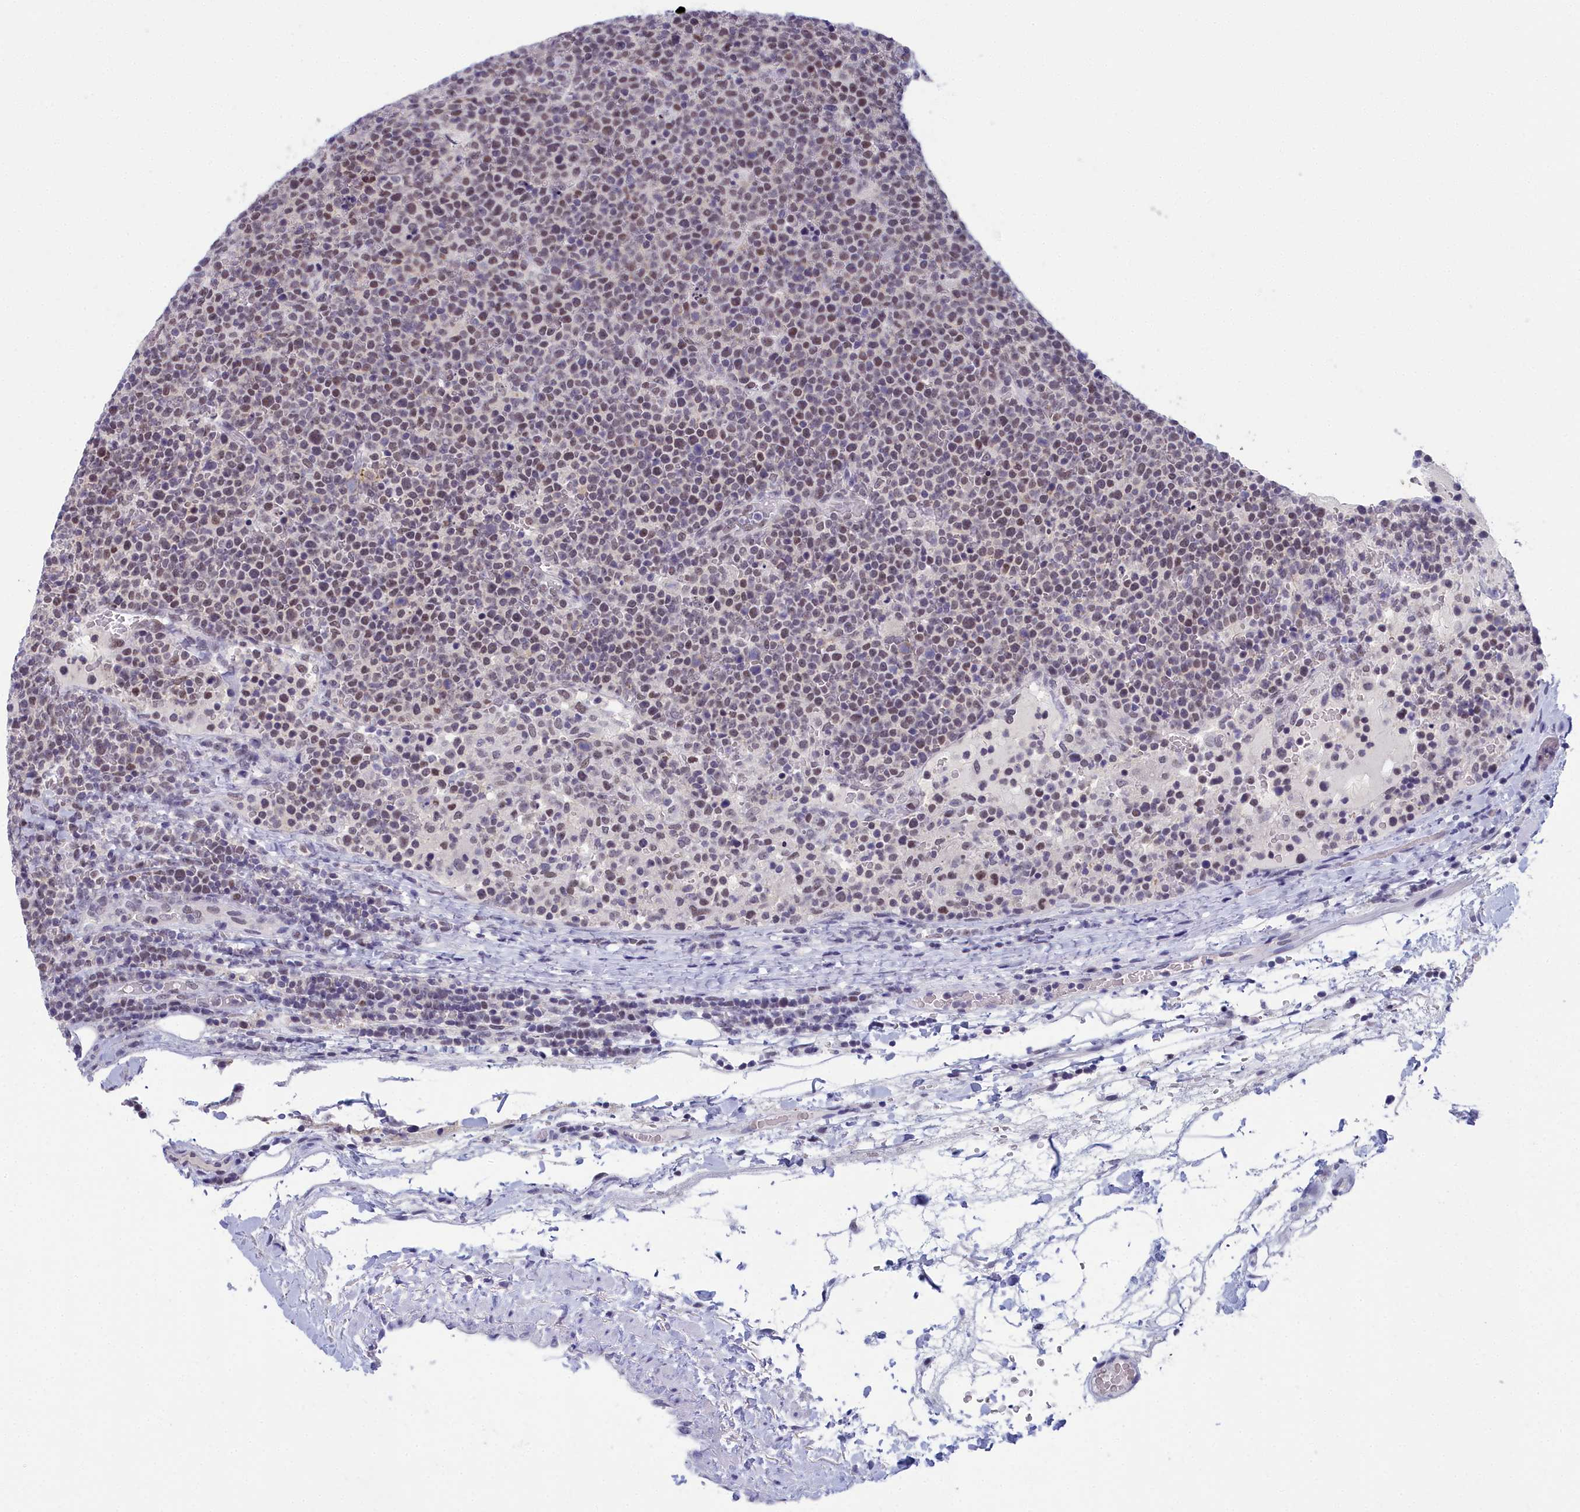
{"staining": {"intensity": "moderate", "quantity": "25%-75%", "location": "nuclear"}, "tissue": "lymphoma", "cell_type": "Tumor cells", "image_type": "cancer", "snomed": [{"axis": "morphology", "description": "Malignant lymphoma, non-Hodgkin's type, High grade"}, {"axis": "topography", "description": "Lymph node"}], "caption": "A brown stain labels moderate nuclear expression of a protein in human lymphoma tumor cells.", "gene": "CCDC97", "patient": {"sex": "male", "age": 61}}